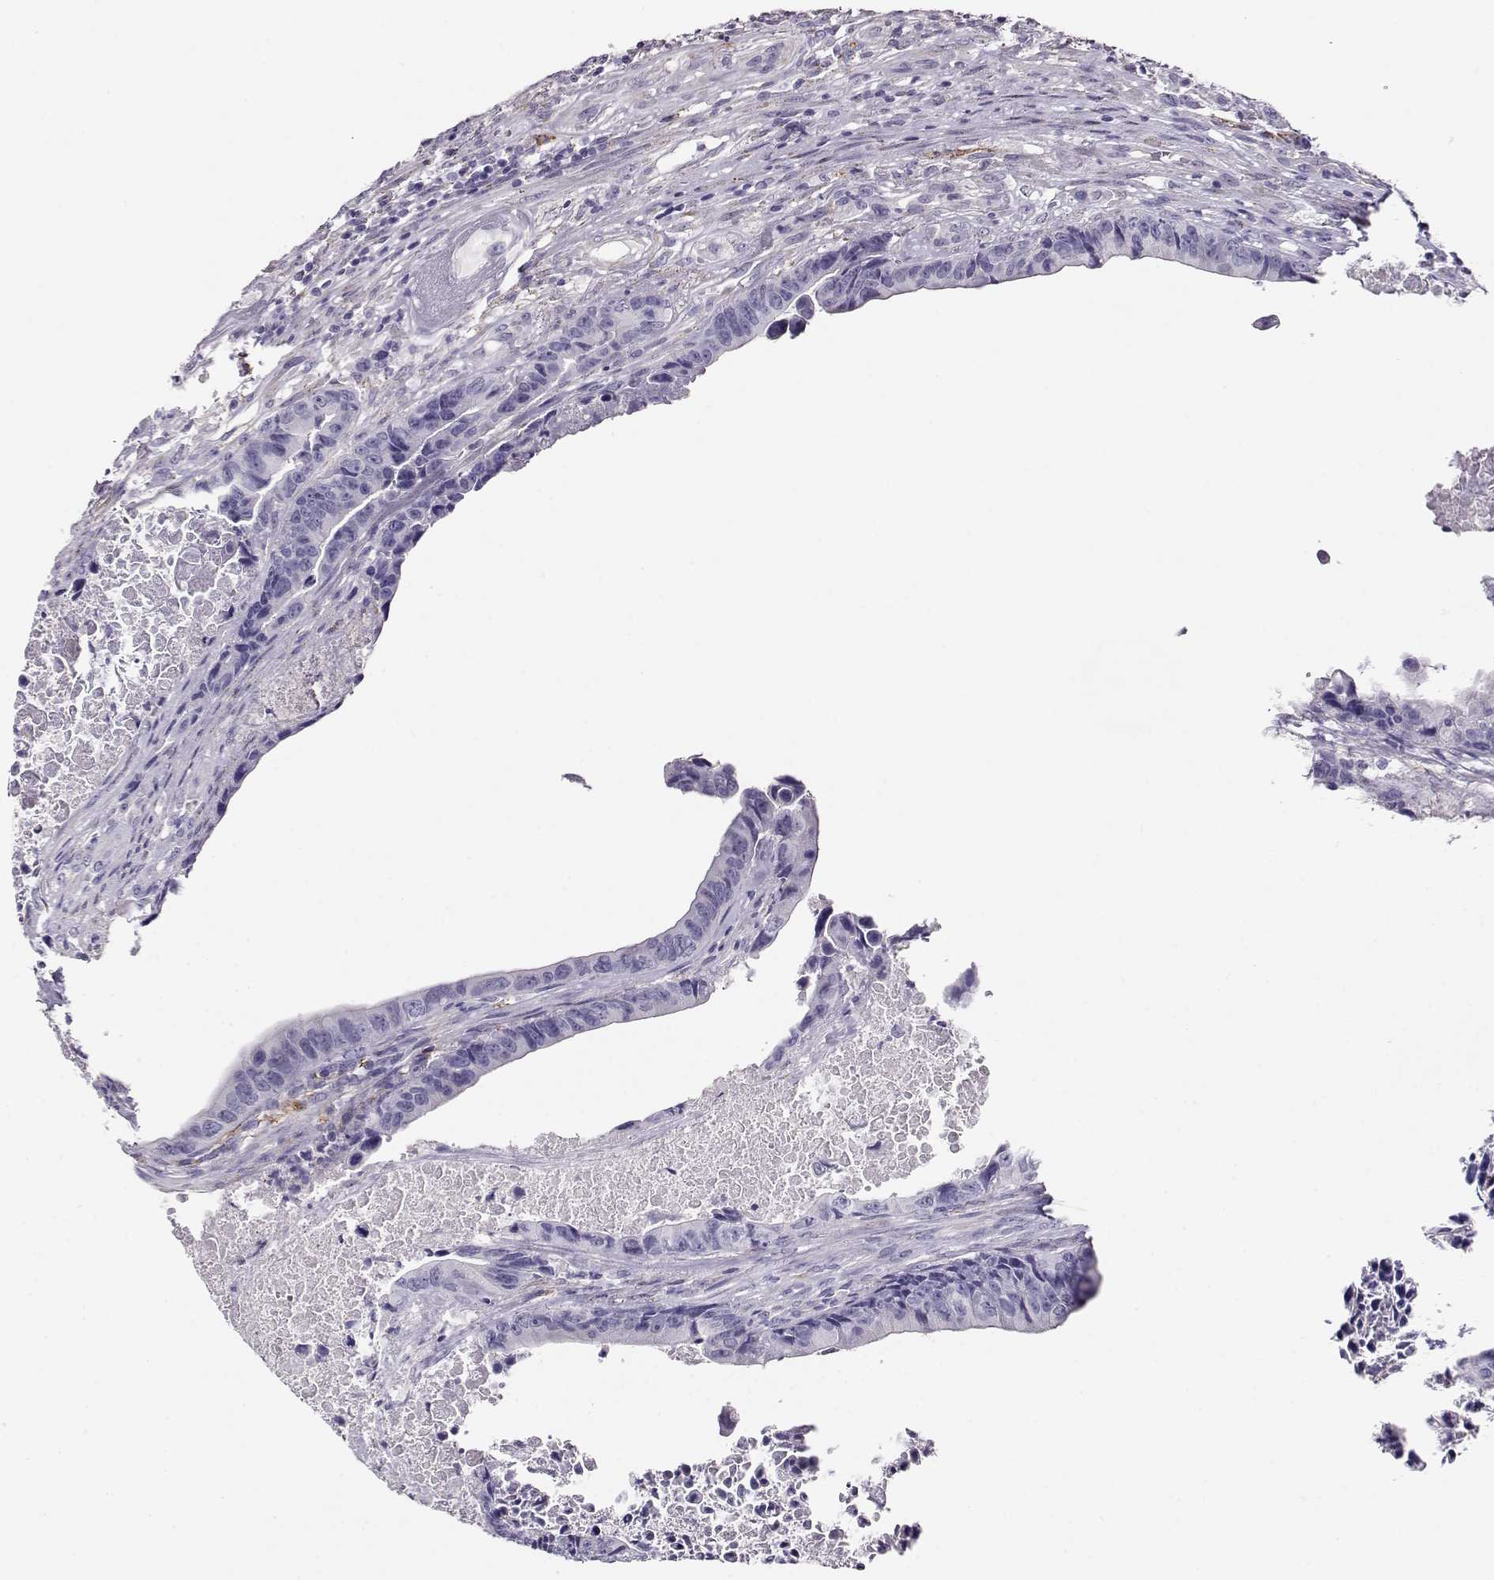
{"staining": {"intensity": "negative", "quantity": "none", "location": "none"}, "tissue": "colorectal cancer", "cell_type": "Tumor cells", "image_type": "cancer", "snomed": [{"axis": "morphology", "description": "Adenocarcinoma, NOS"}, {"axis": "topography", "description": "Colon"}], "caption": "A micrograph of colorectal cancer (adenocarcinoma) stained for a protein reveals no brown staining in tumor cells.", "gene": "RBM44", "patient": {"sex": "female", "age": 87}}